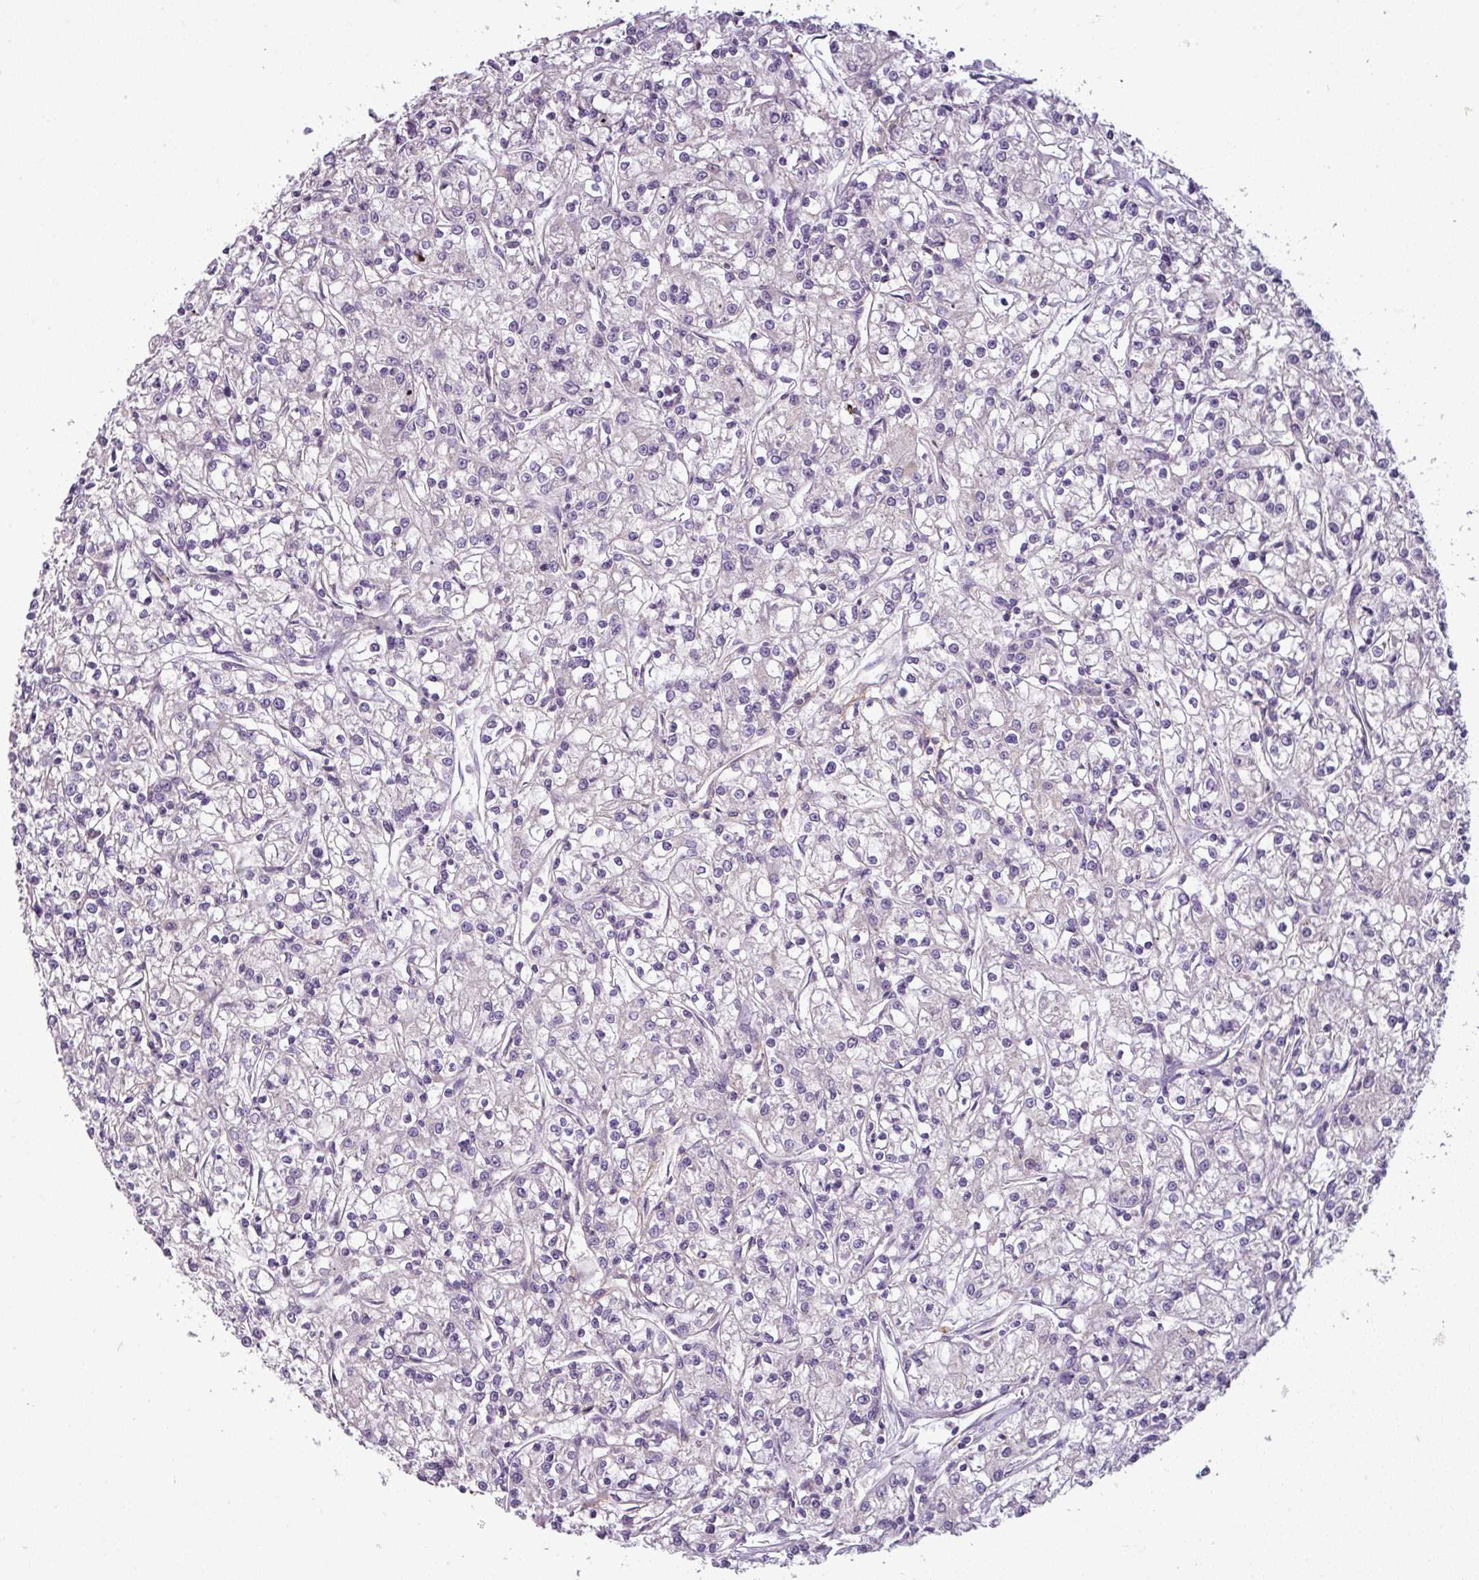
{"staining": {"intensity": "negative", "quantity": "none", "location": "none"}, "tissue": "renal cancer", "cell_type": "Tumor cells", "image_type": "cancer", "snomed": [{"axis": "morphology", "description": "Adenocarcinoma, NOS"}, {"axis": "topography", "description": "Kidney"}], "caption": "Tumor cells are negative for brown protein staining in renal adenocarcinoma. The staining is performed using DAB (3,3'-diaminobenzidine) brown chromogen with nuclei counter-stained in using hematoxylin.", "gene": "PNMA6A", "patient": {"sex": "female", "age": 59}}